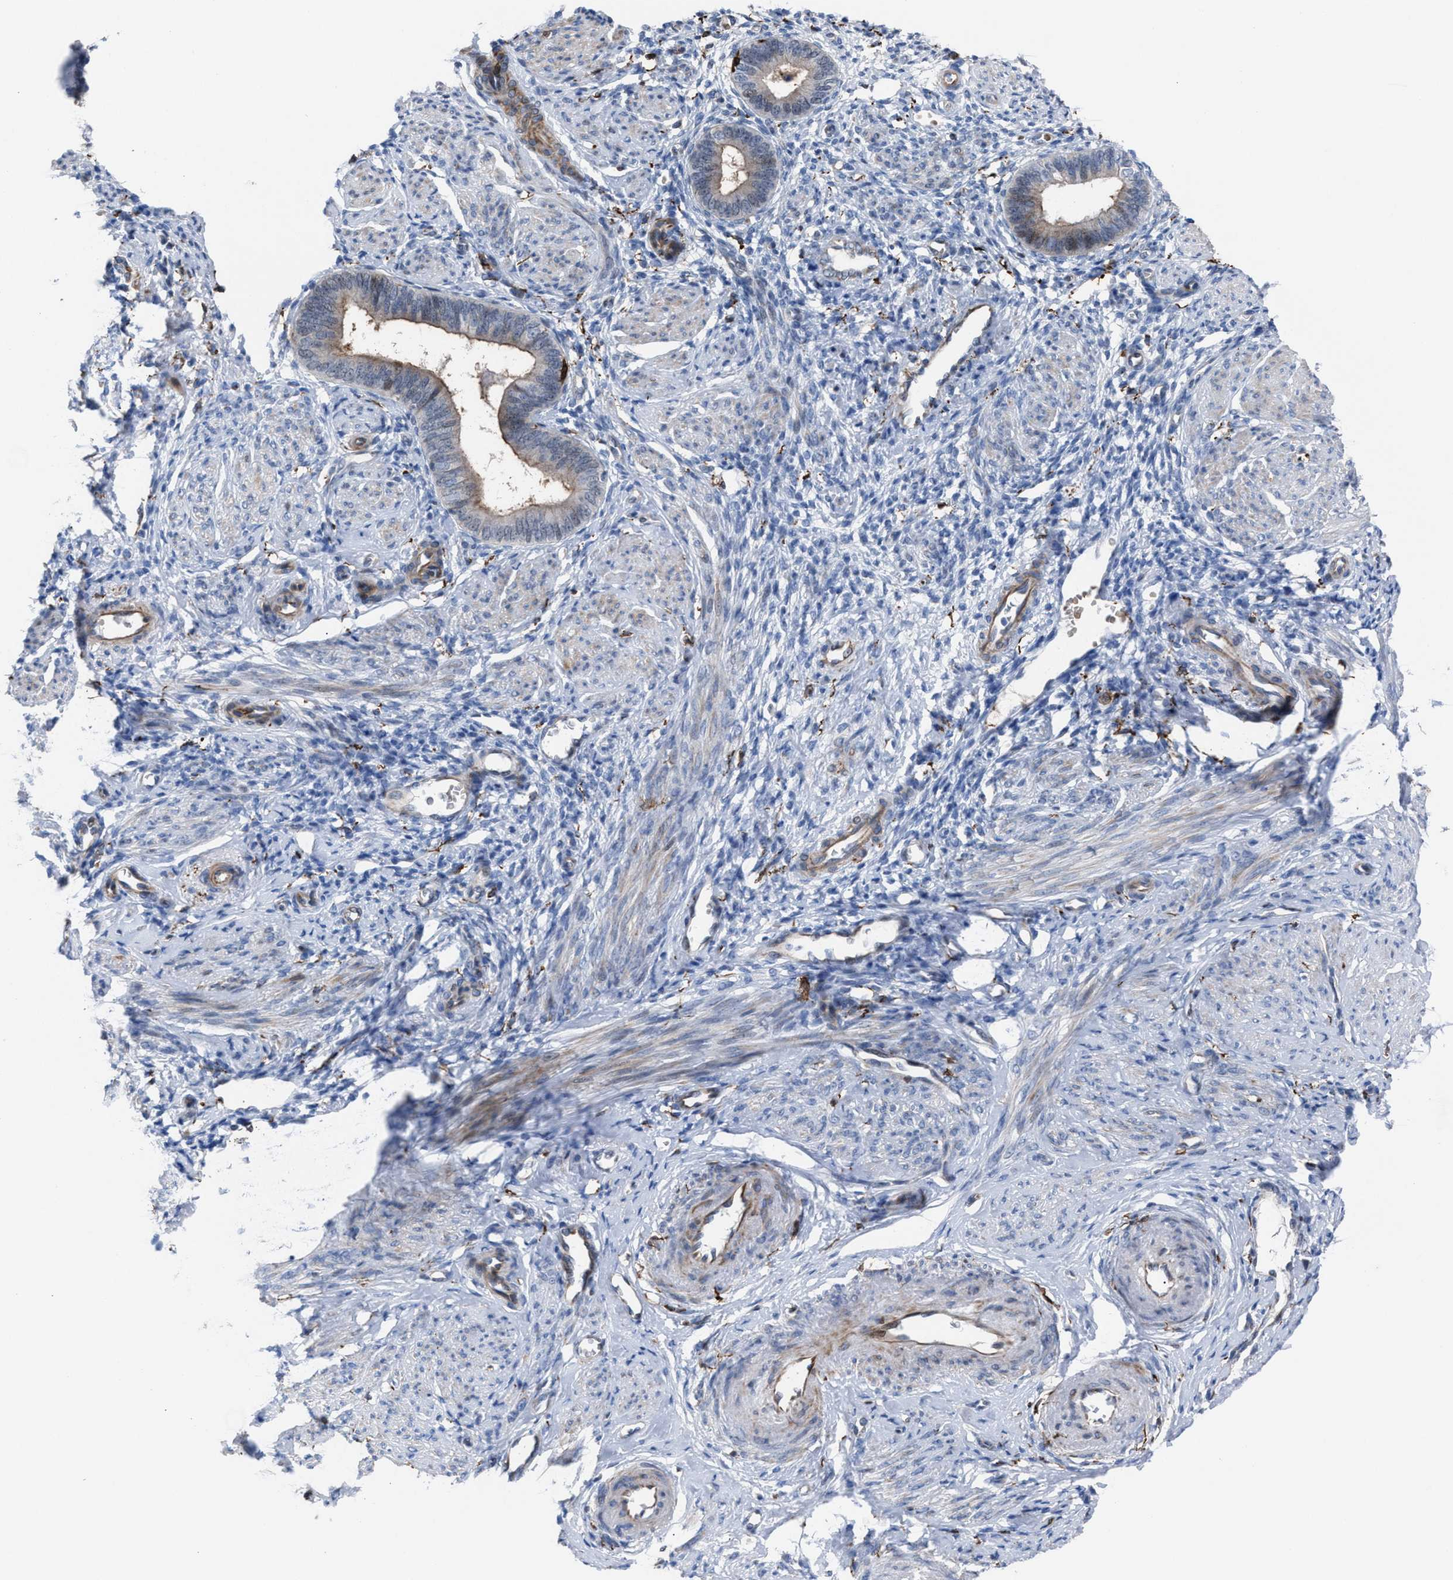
{"staining": {"intensity": "negative", "quantity": "none", "location": "none"}, "tissue": "endometrium", "cell_type": "Cells in endometrial stroma", "image_type": "normal", "snomed": [{"axis": "morphology", "description": "Normal tissue, NOS"}, {"axis": "topography", "description": "Endometrium"}], "caption": "Immunohistochemistry (IHC) of benign endometrium displays no expression in cells in endometrial stroma.", "gene": "SLC47A1", "patient": {"sex": "female", "age": 46}}